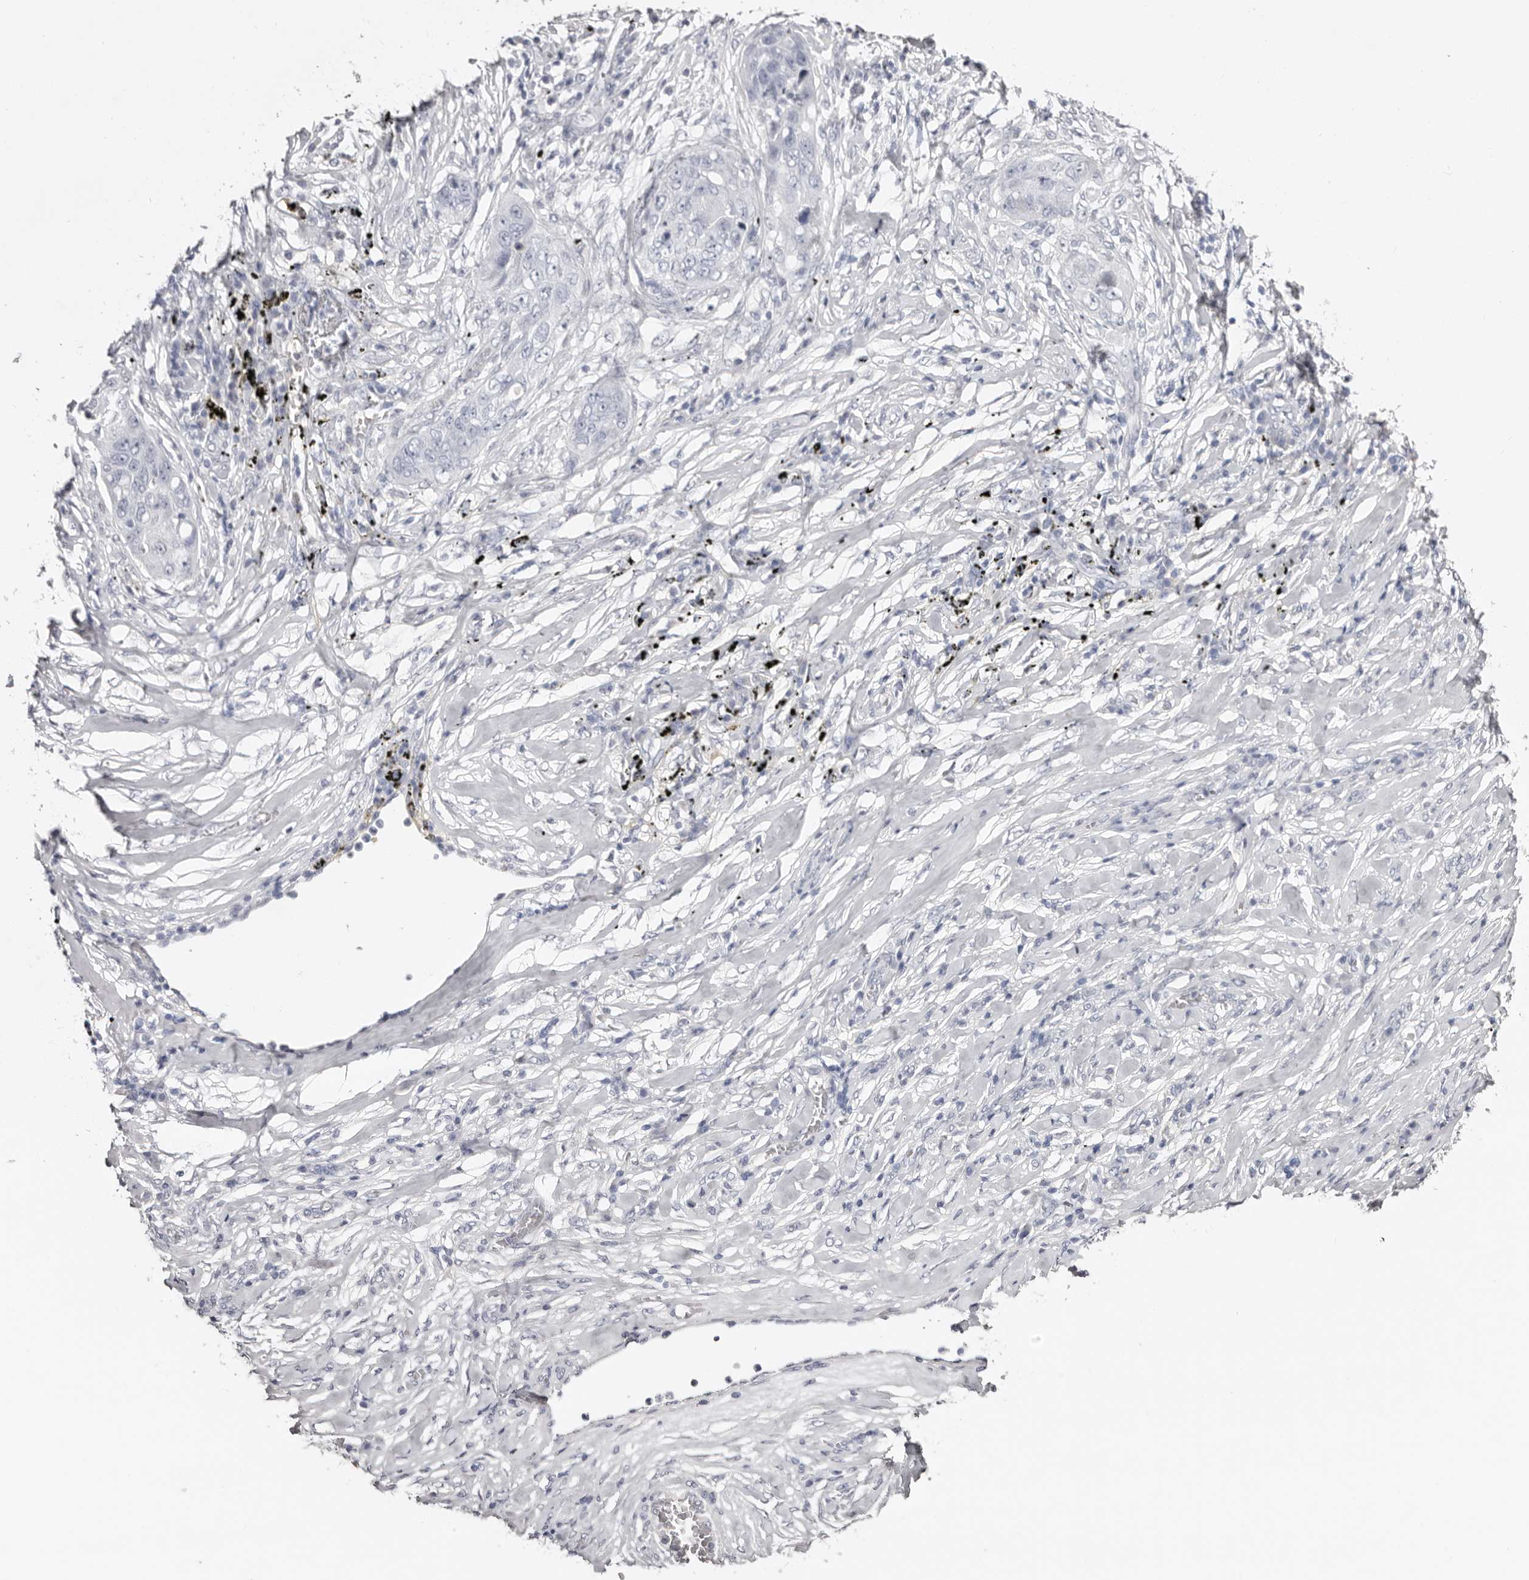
{"staining": {"intensity": "negative", "quantity": "none", "location": "none"}, "tissue": "lung cancer", "cell_type": "Tumor cells", "image_type": "cancer", "snomed": [{"axis": "morphology", "description": "Squamous cell carcinoma, NOS"}, {"axis": "topography", "description": "Lung"}], "caption": "Micrograph shows no protein staining in tumor cells of lung cancer (squamous cell carcinoma) tissue.", "gene": "AKNAD1", "patient": {"sex": "female", "age": 63}}